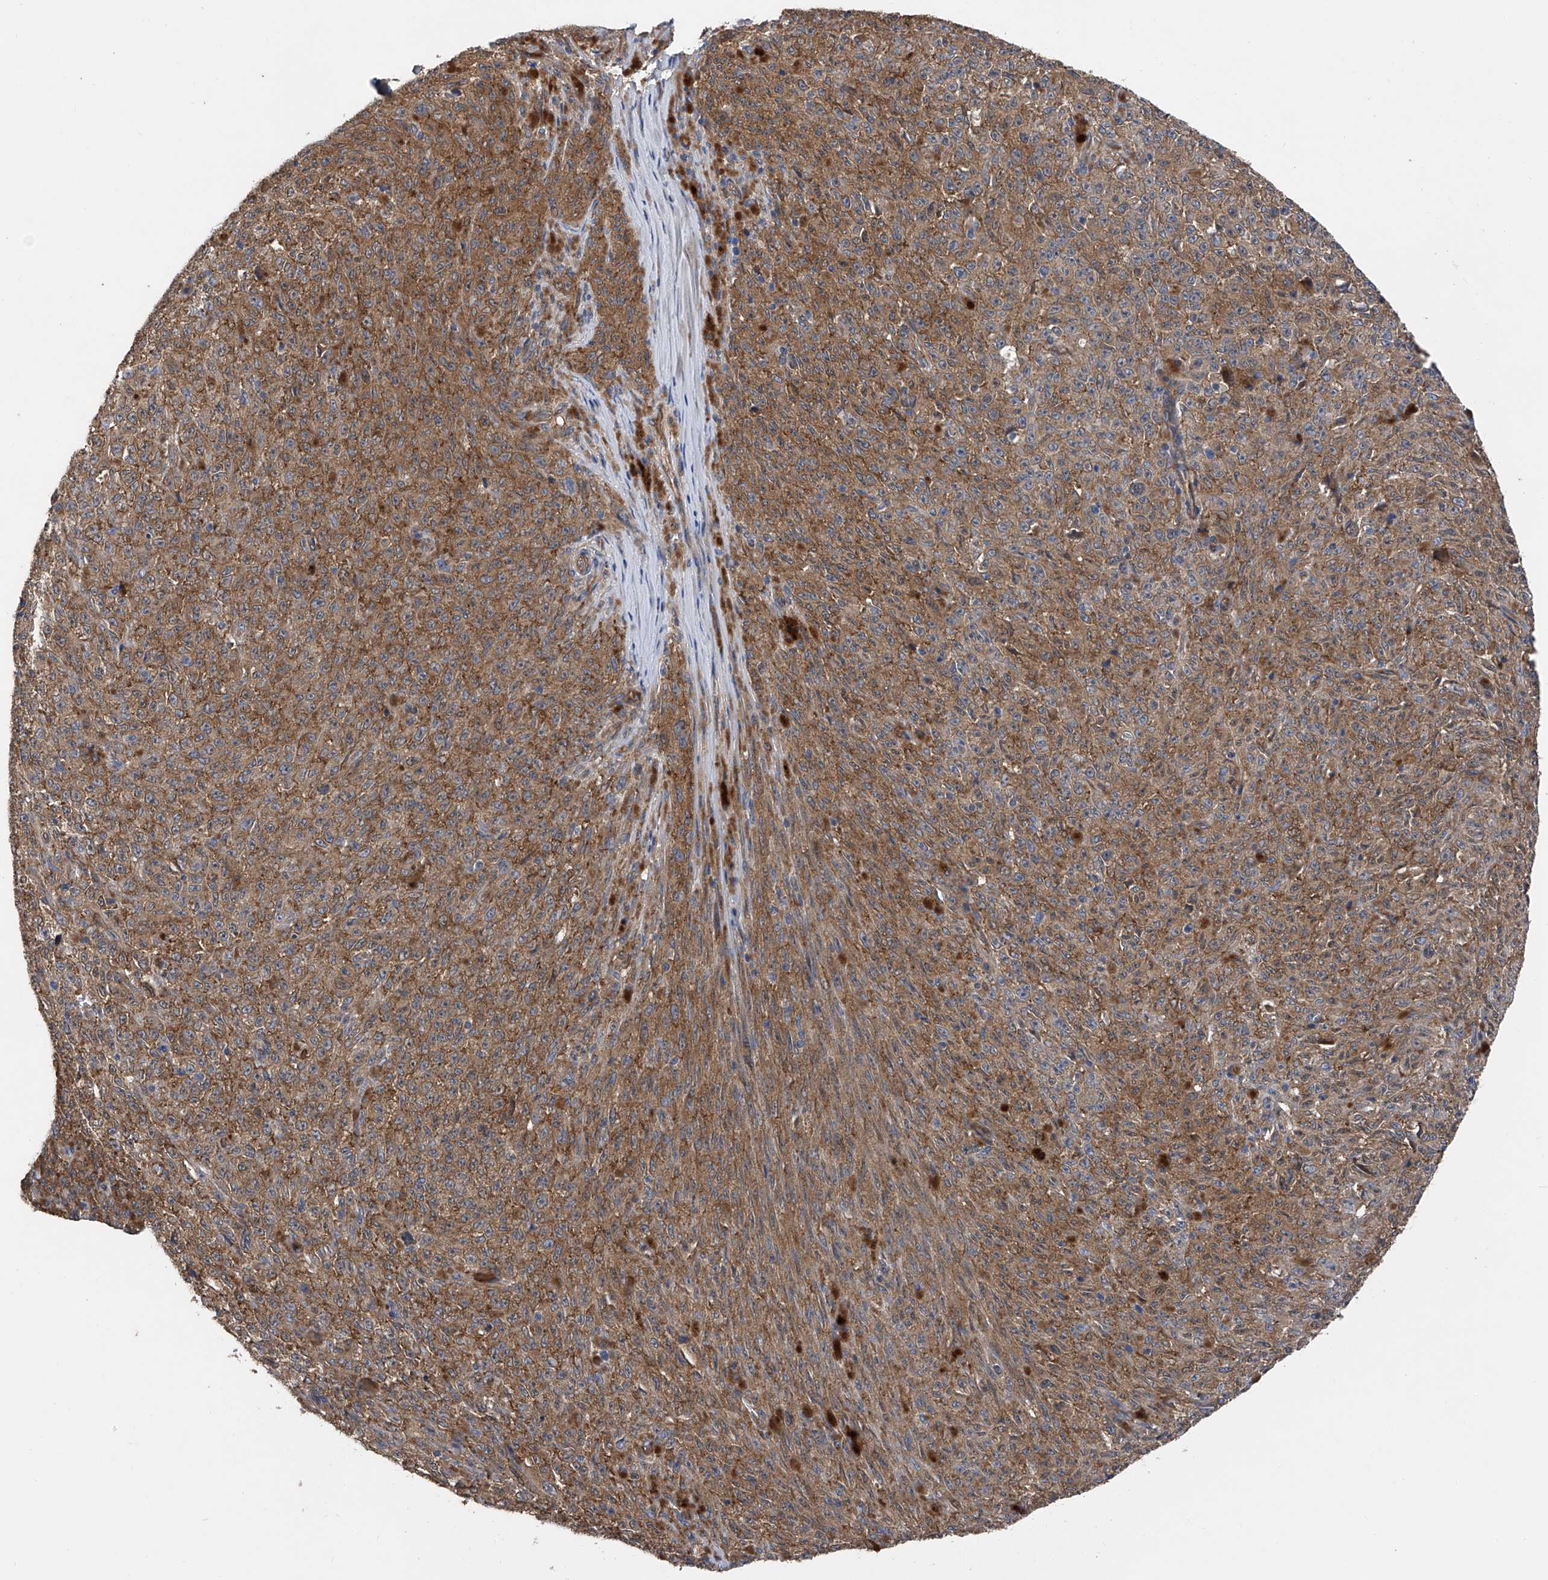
{"staining": {"intensity": "moderate", "quantity": ">75%", "location": "cytoplasmic/membranous"}, "tissue": "melanoma", "cell_type": "Tumor cells", "image_type": "cancer", "snomed": [{"axis": "morphology", "description": "Malignant melanoma, NOS"}, {"axis": "topography", "description": "Skin"}], "caption": "This histopathology image displays immunohistochemistry (IHC) staining of malignant melanoma, with medium moderate cytoplasmic/membranous positivity in approximately >75% of tumor cells.", "gene": "PTK2", "patient": {"sex": "female", "age": 82}}